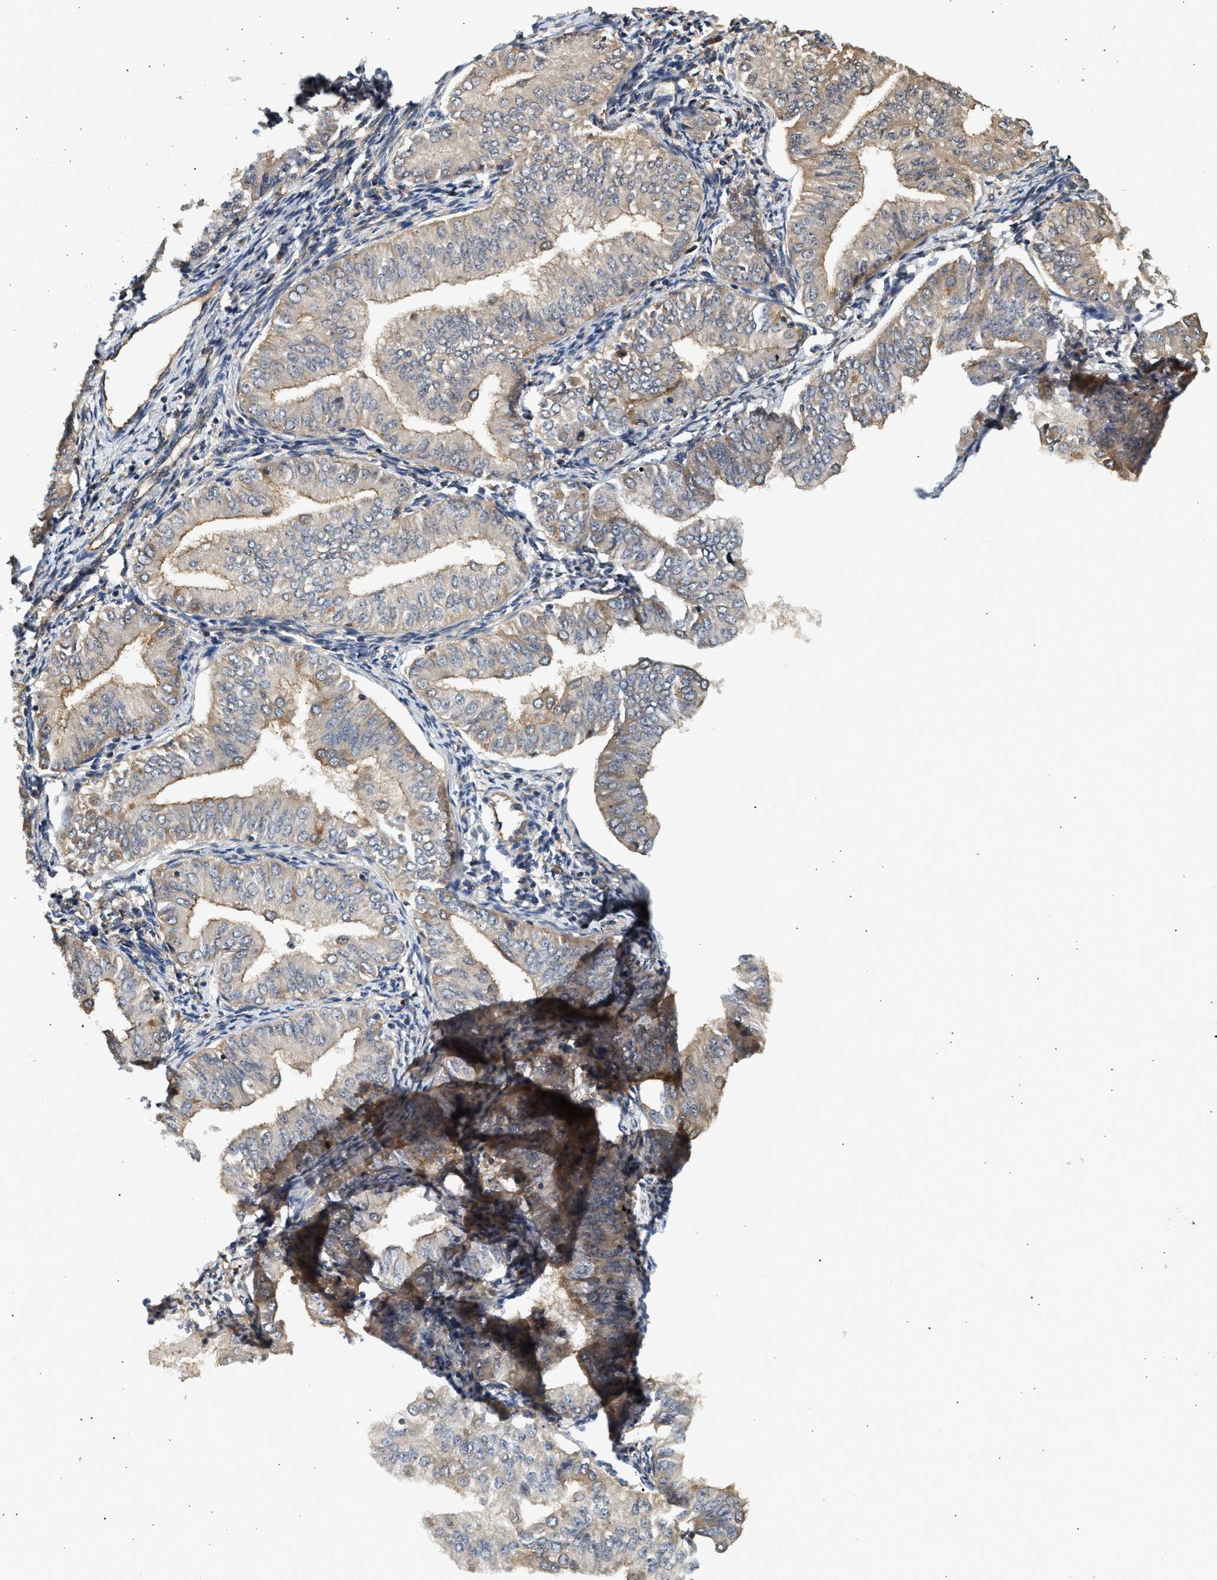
{"staining": {"intensity": "weak", "quantity": "<25%", "location": "cytoplasmic/membranous"}, "tissue": "endometrial cancer", "cell_type": "Tumor cells", "image_type": "cancer", "snomed": [{"axis": "morphology", "description": "Normal tissue, NOS"}, {"axis": "morphology", "description": "Adenocarcinoma, NOS"}, {"axis": "topography", "description": "Endometrium"}], "caption": "Photomicrograph shows no protein expression in tumor cells of endometrial cancer (adenocarcinoma) tissue.", "gene": "DUSP14", "patient": {"sex": "female", "age": 53}}